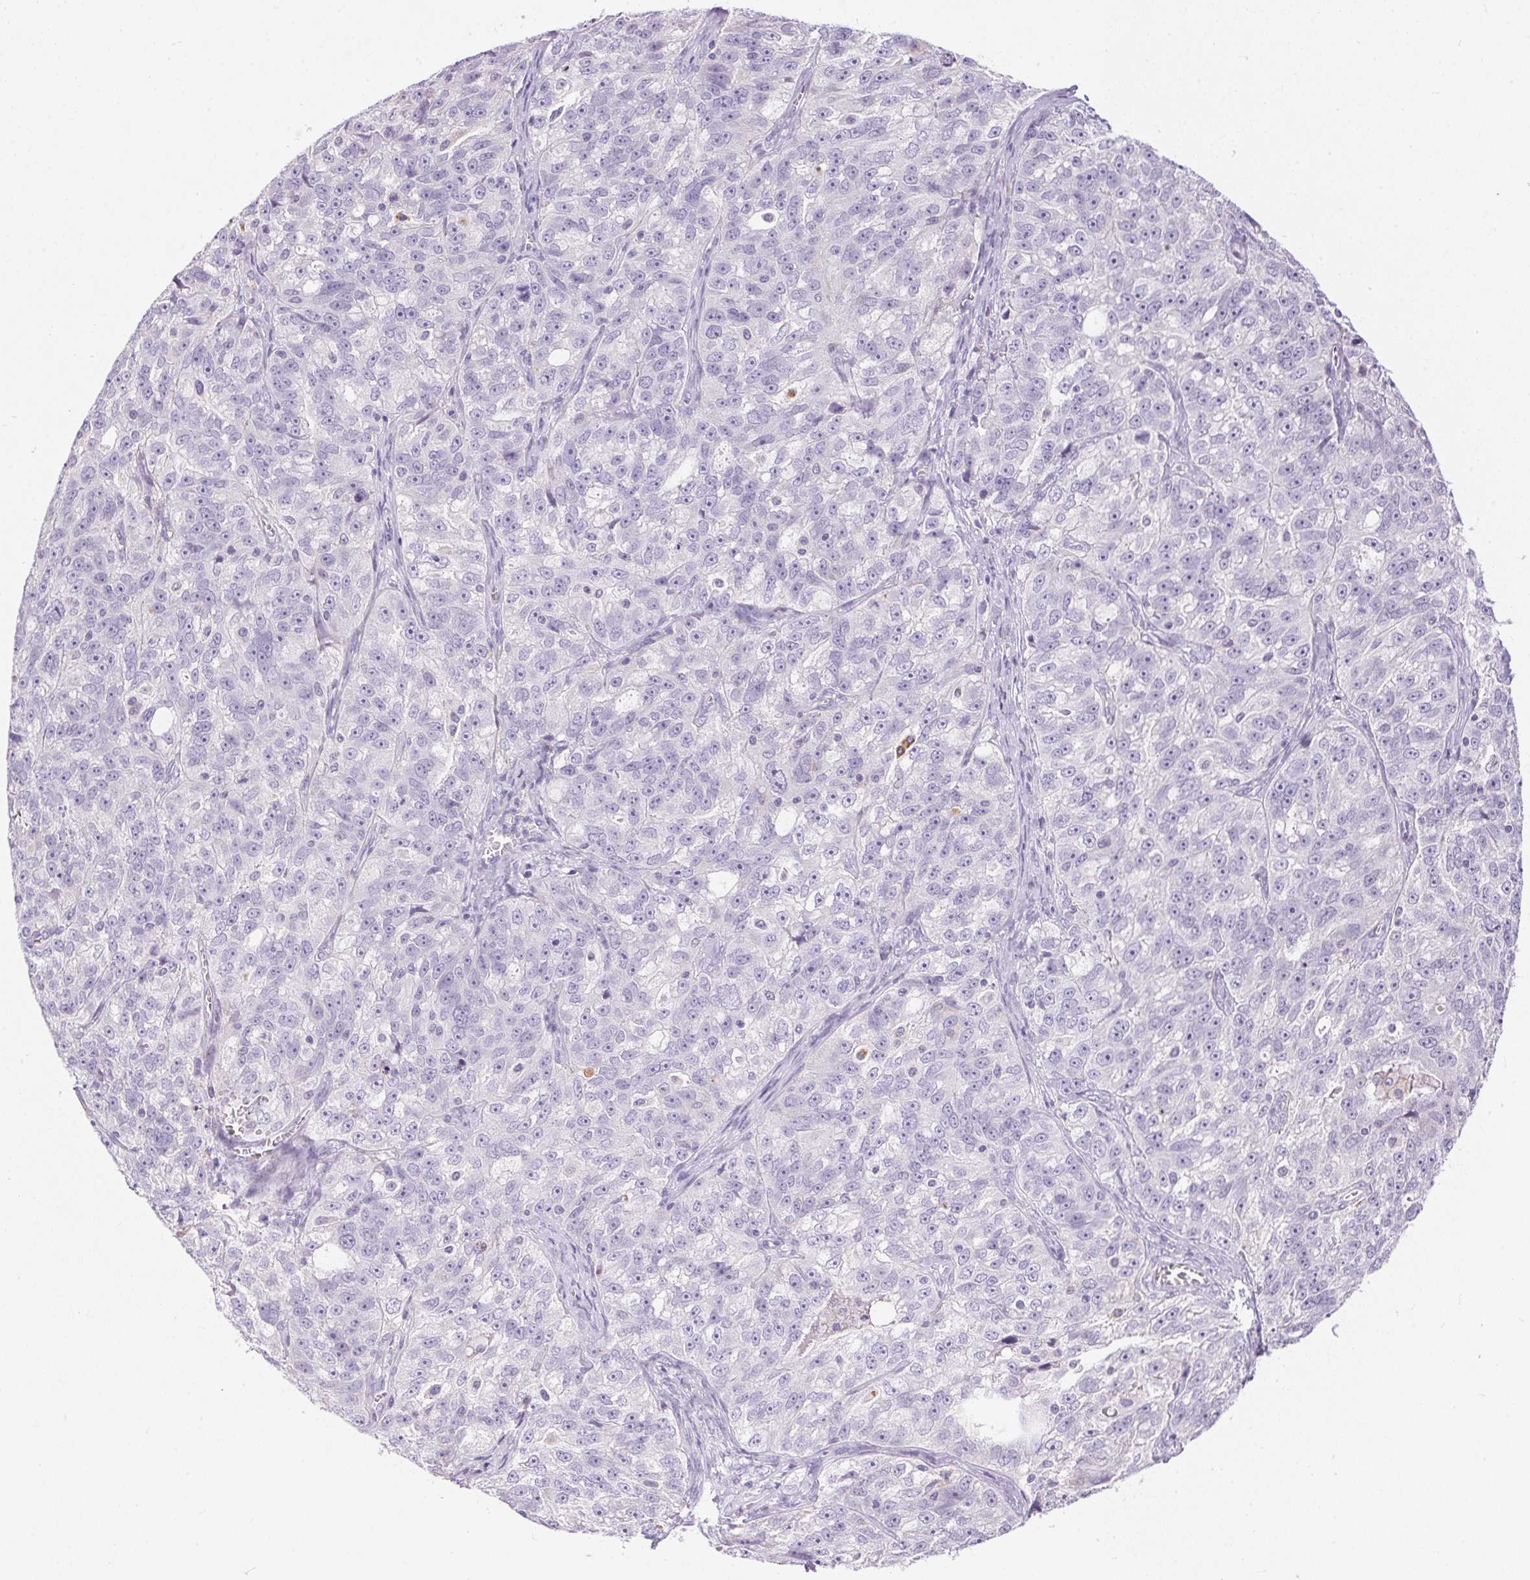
{"staining": {"intensity": "negative", "quantity": "none", "location": "none"}, "tissue": "ovarian cancer", "cell_type": "Tumor cells", "image_type": "cancer", "snomed": [{"axis": "morphology", "description": "Cystadenocarcinoma, serous, NOS"}, {"axis": "topography", "description": "Ovary"}], "caption": "An immunohistochemistry (IHC) image of ovarian serous cystadenocarcinoma is shown. There is no staining in tumor cells of ovarian serous cystadenocarcinoma. (DAB (3,3'-diaminobenzidine) immunohistochemistry (IHC) visualized using brightfield microscopy, high magnification).", "gene": "PNLIPRP3", "patient": {"sex": "female", "age": 51}}